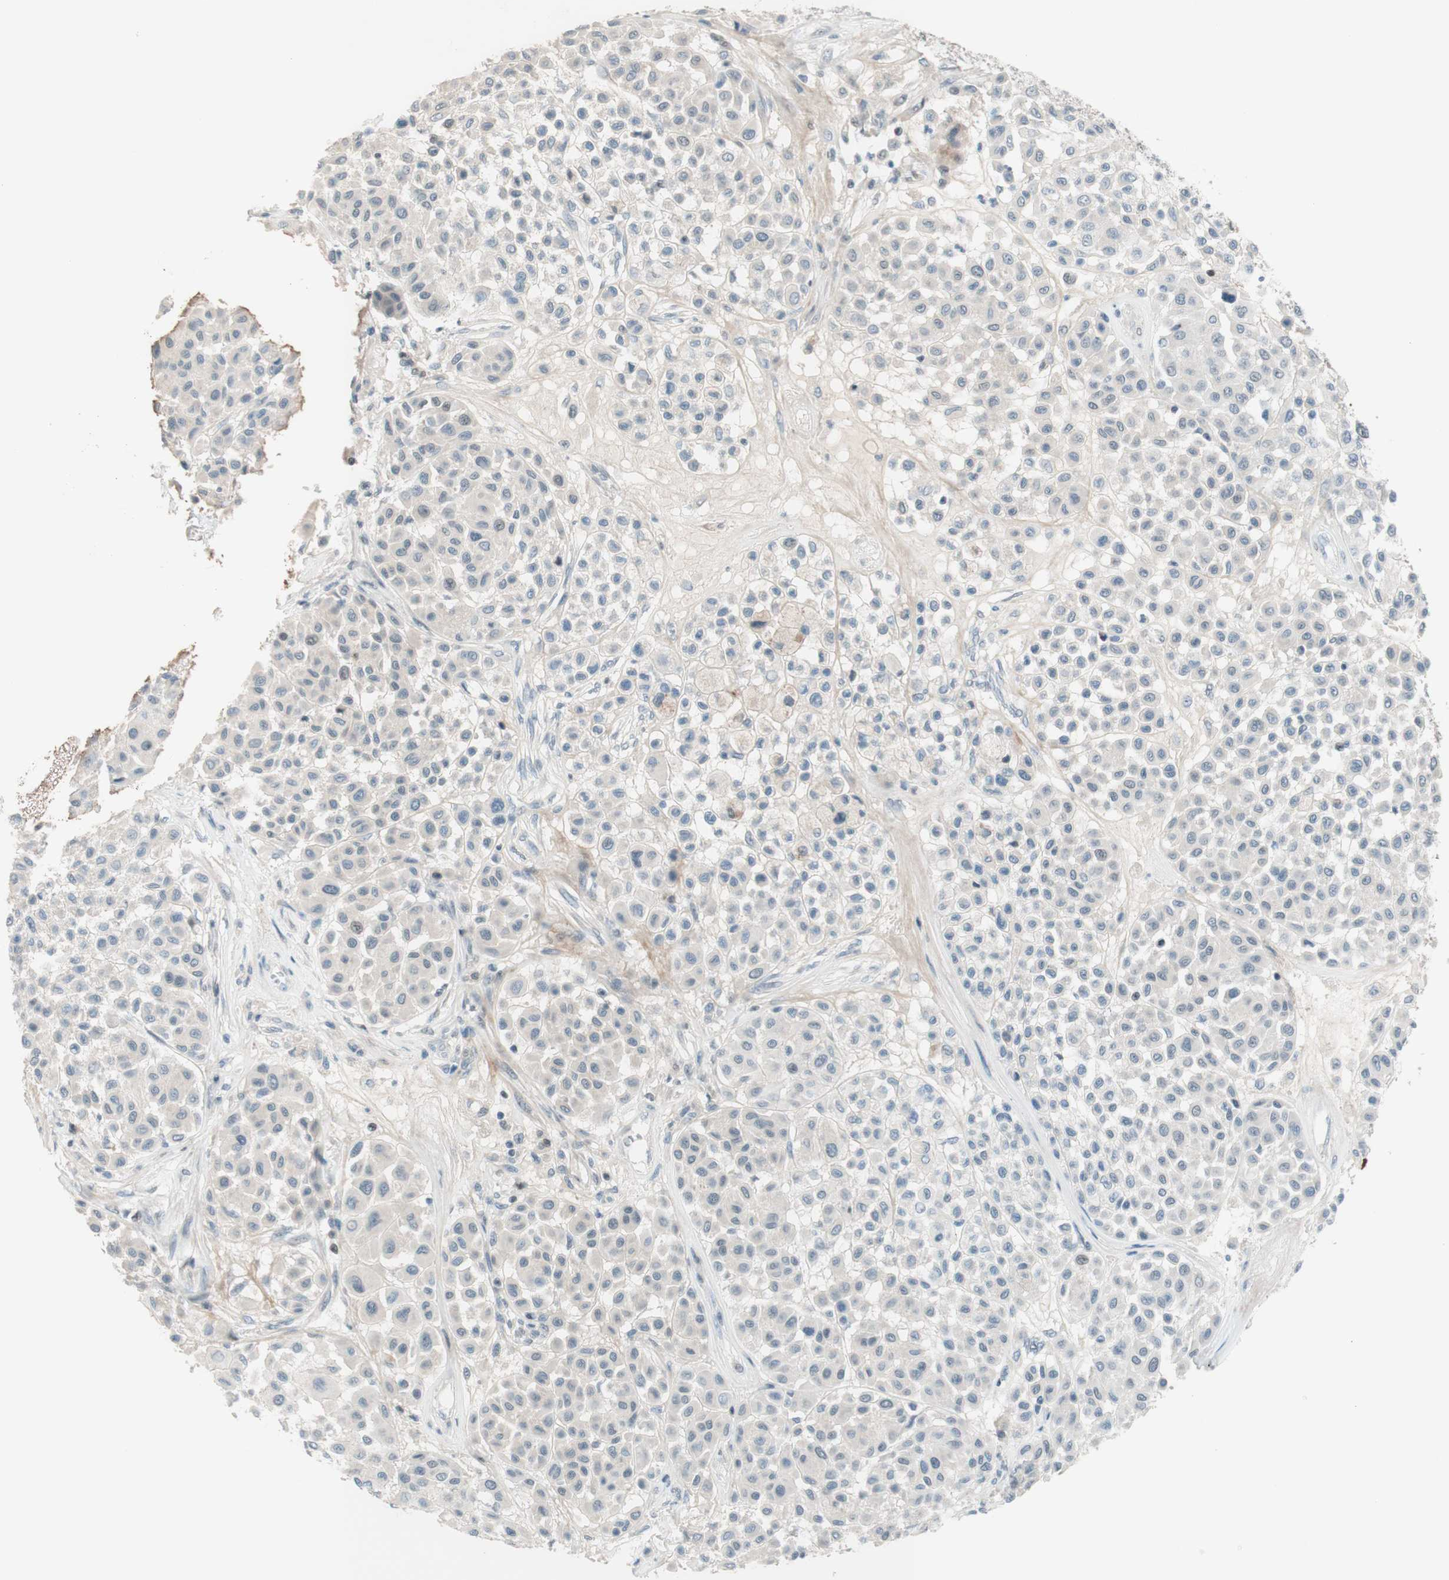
{"staining": {"intensity": "negative", "quantity": "none", "location": "none"}, "tissue": "melanoma", "cell_type": "Tumor cells", "image_type": "cancer", "snomed": [{"axis": "morphology", "description": "Malignant melanoma, Metastatic site"}, {"axis": "topography", "description": "Soft tissue"}], "caption": "Human malignant melanoma (metastatic site) stained for a protein using IHC reveals no positivity in tumor cells.", "gene": "JPH1", "patient": {"sex": "male", "age": 41}}